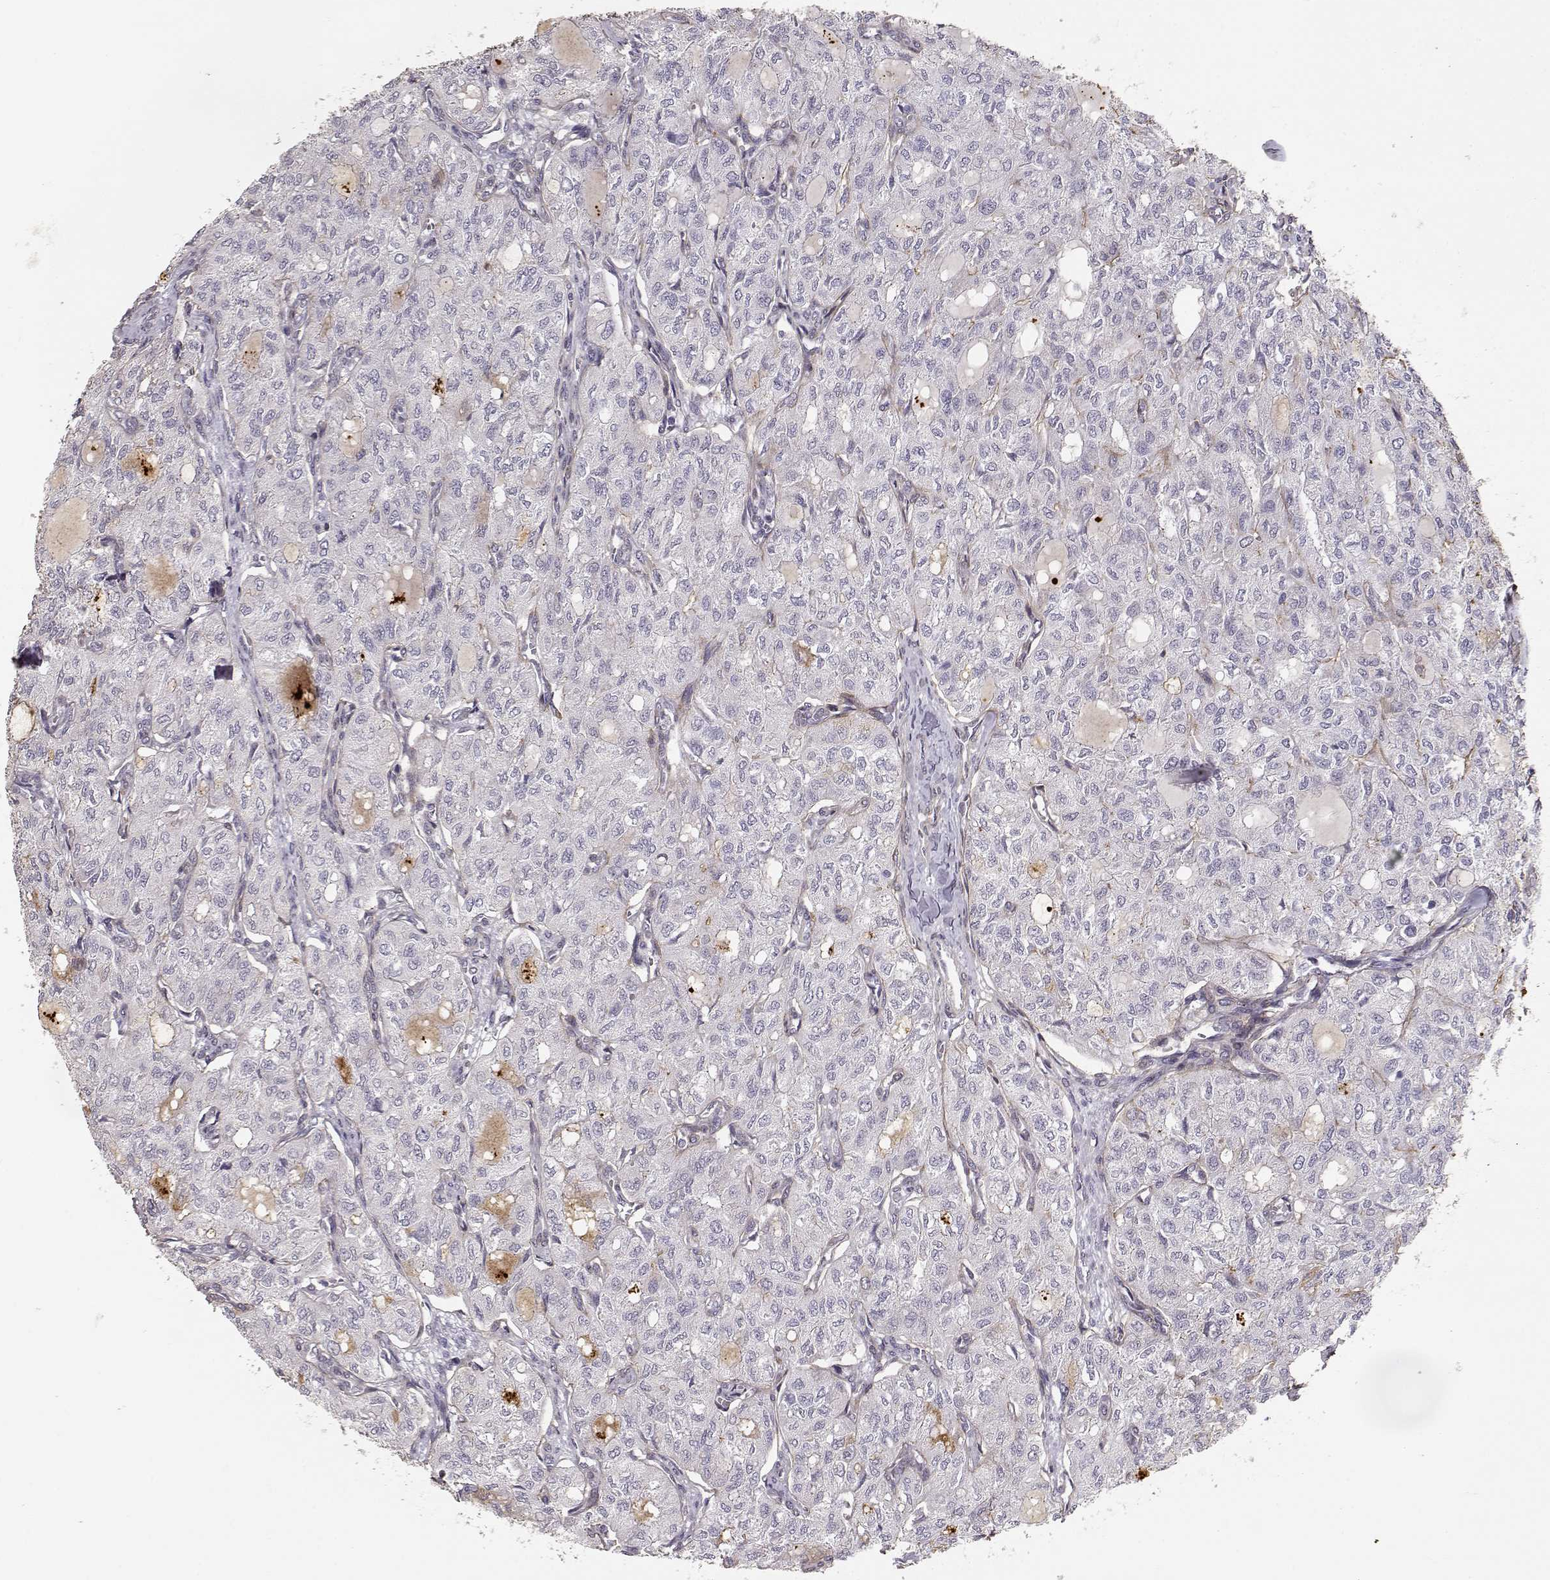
{"staining": {"intensity": "negative", "quantity": "none", "location": "none"}, "tissue": "thyroid cancer", "cell_type": "Tumor cells", "image_type": "cancer", "snomed": [{"axis": "morphology", "description": "Follicular adenoma carcinoma, NOS"}, {"axis": "topography", "description": "Thyroid gland"}], "caption": "IHC image of human thyroid cancer stained for a protein (brown), which exhibits no staining in tumor cells.", "gene": "LAMA5", "patient": {"sex": "male", "age": 75}}